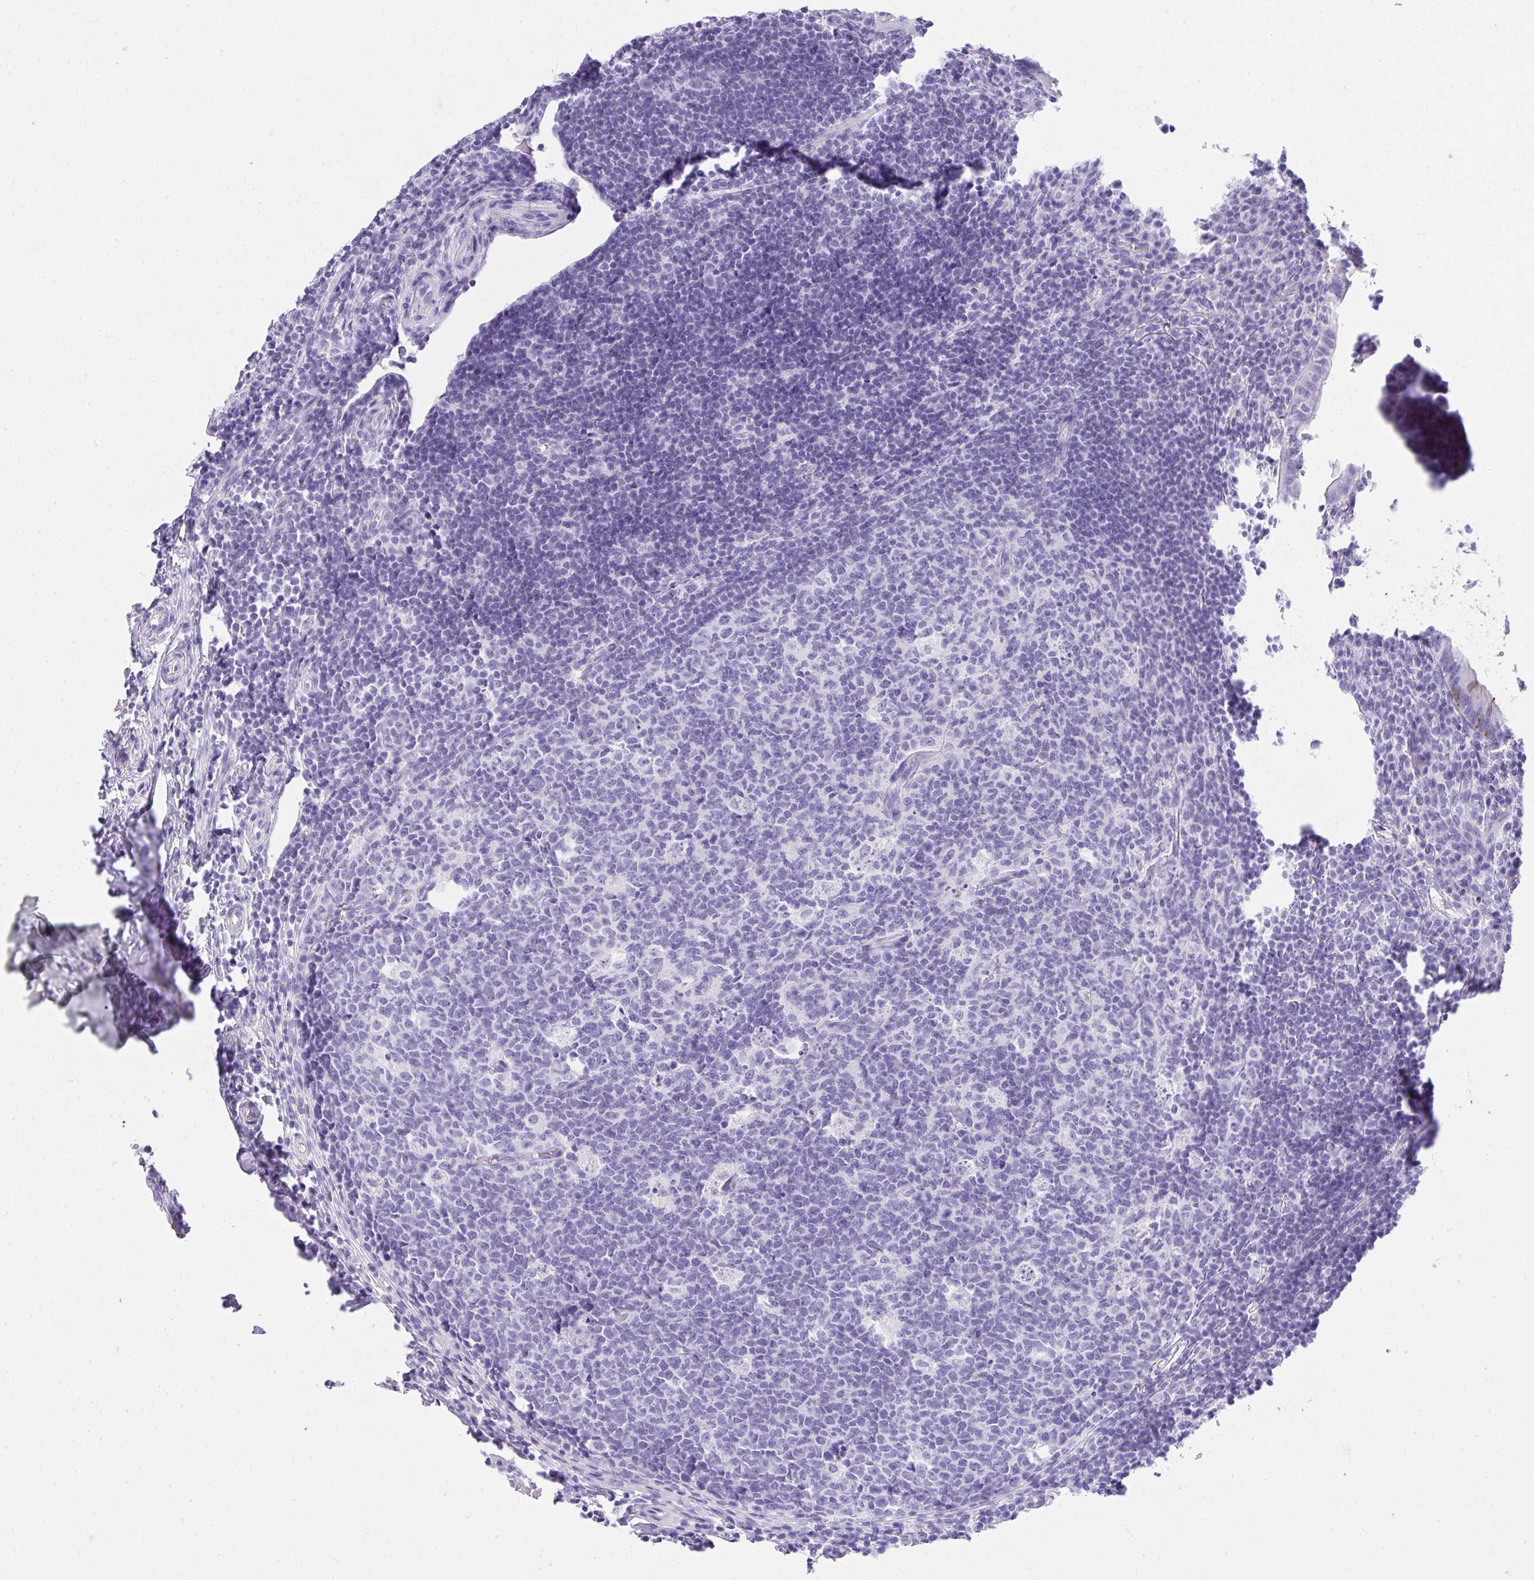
{"staining": {"intensity": "negative", "quantity": "none", "location": "none"}, "tissue": "appendix", "cell_type": "Glandular cells", "image_type": "normal", "snomed": [{"axis": "morphology", "description": "Normal tissue, NOS"}, {"axis": "topography", "description": "Appendix"}], "caption": "High magnification brightfield microscopy of normal appendix stained with DAB (brown) and counterstained with hematoxylin (blue): glandular cells show no significant staining. The staining is performed using DAB brown chromogen with nuclei counter-stained in using hematoxylin.", "gene": "AVIL", "patient": {"sex": "male", "age": 18}}